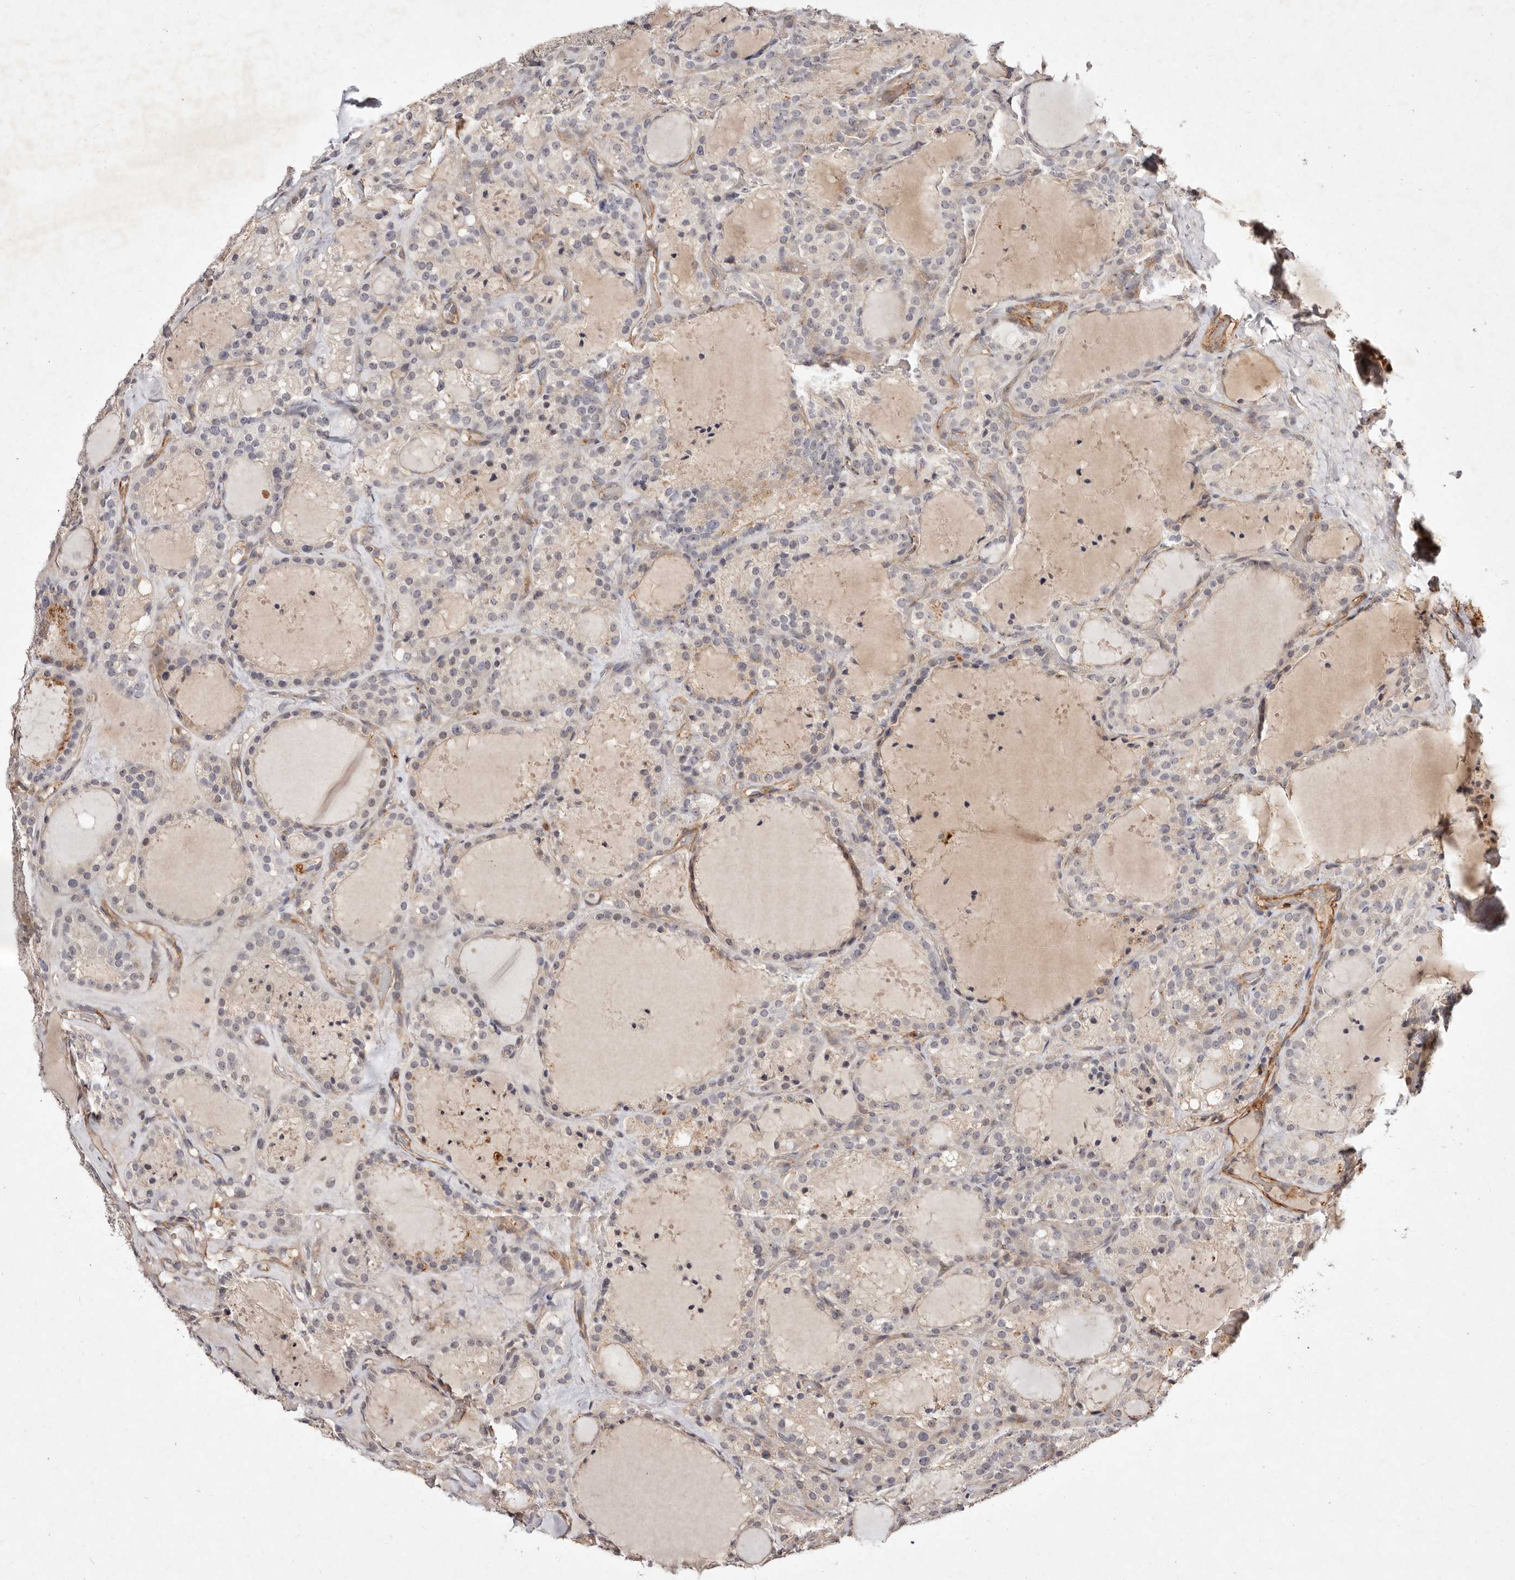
{"staining": {"intensity": "moderate", "quantity": "<25%", "location": "cytoplasmic/membranous"}, "tissue": "thyroid cancer", "cell_type": "Tumor cells", "image_type": "cancer", "snomed": [{"axis": "morphology", "description": "Papillary adenocarcinoma, NOS"}, {"axis": "topography", "description": "Thyroid gland"}], "caption": "Thyroid papillary adenocarcinoma stained with DAB (3,3'-diaminobenzidine) immunohistochemistry (IHC) demonstrates low levels of moderate cytoplasmic/membranous positivity in about <25% of tumor cells. Nuclei are stained in blue.", "gene": "MTMR11", "patient": {"sex": "male", "age": 77}}